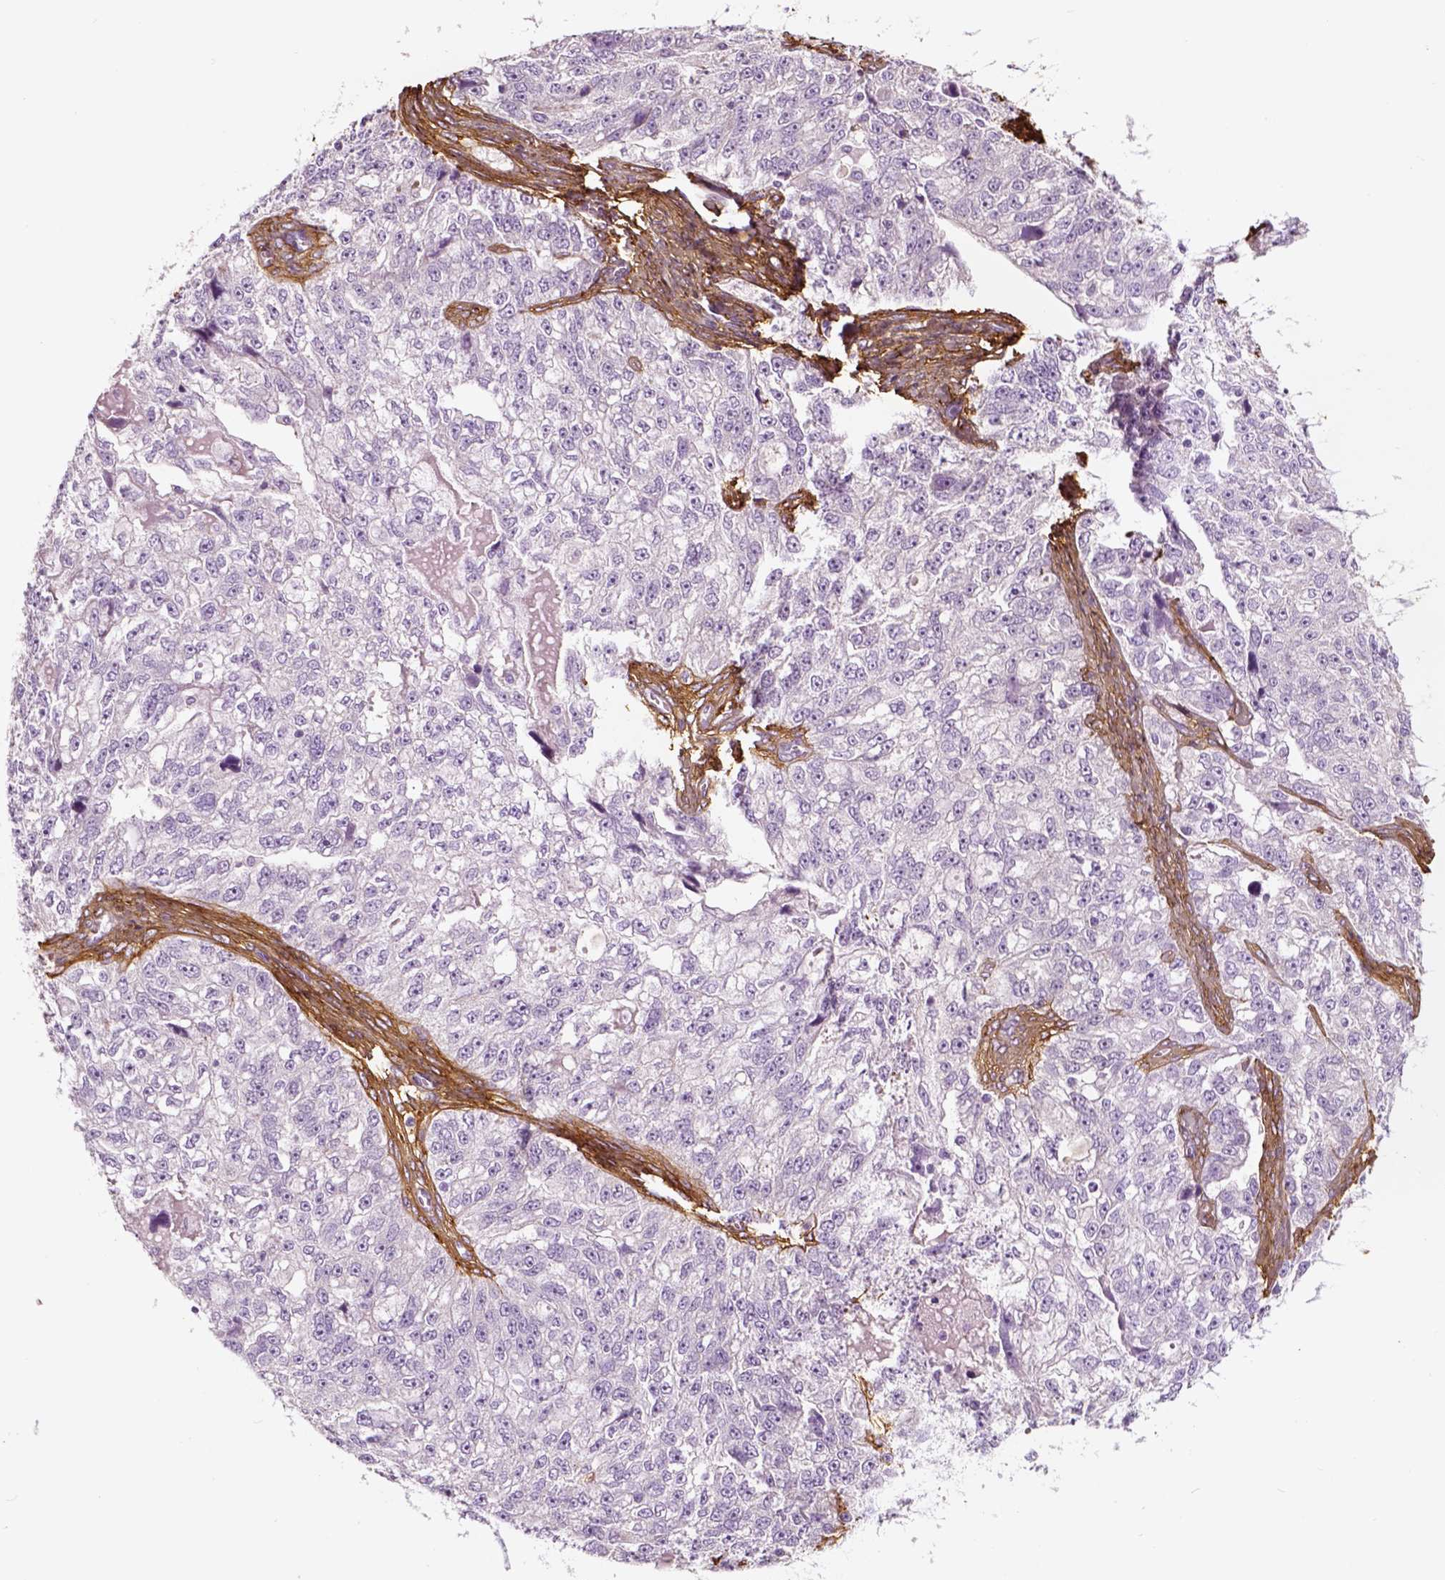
{"staining": {"intensity": "negative", "quantity": "none", "location": "none"}, "tissue": "ovarian cancer", "cell_type": "Tumor cells", "image_type": "cancer", "snomed": [{"axis": "morphology", "description": "Cystadenocarcinoma, serous, NOS"}, {"axis": "topography", "description": "Ovary"}], "caption": "Immunohistochemical staining of human serous cystadenocarcinoma (ovarian) reveals no significant staining in tumor cells. (DAB (3,3'-diaminobenzidine) immunohistochemistry (IHC) visualized using brightfield microscopy, high magnification).", "gene": "COL6A2", "patient": {"sex": "female", "age": 51}}